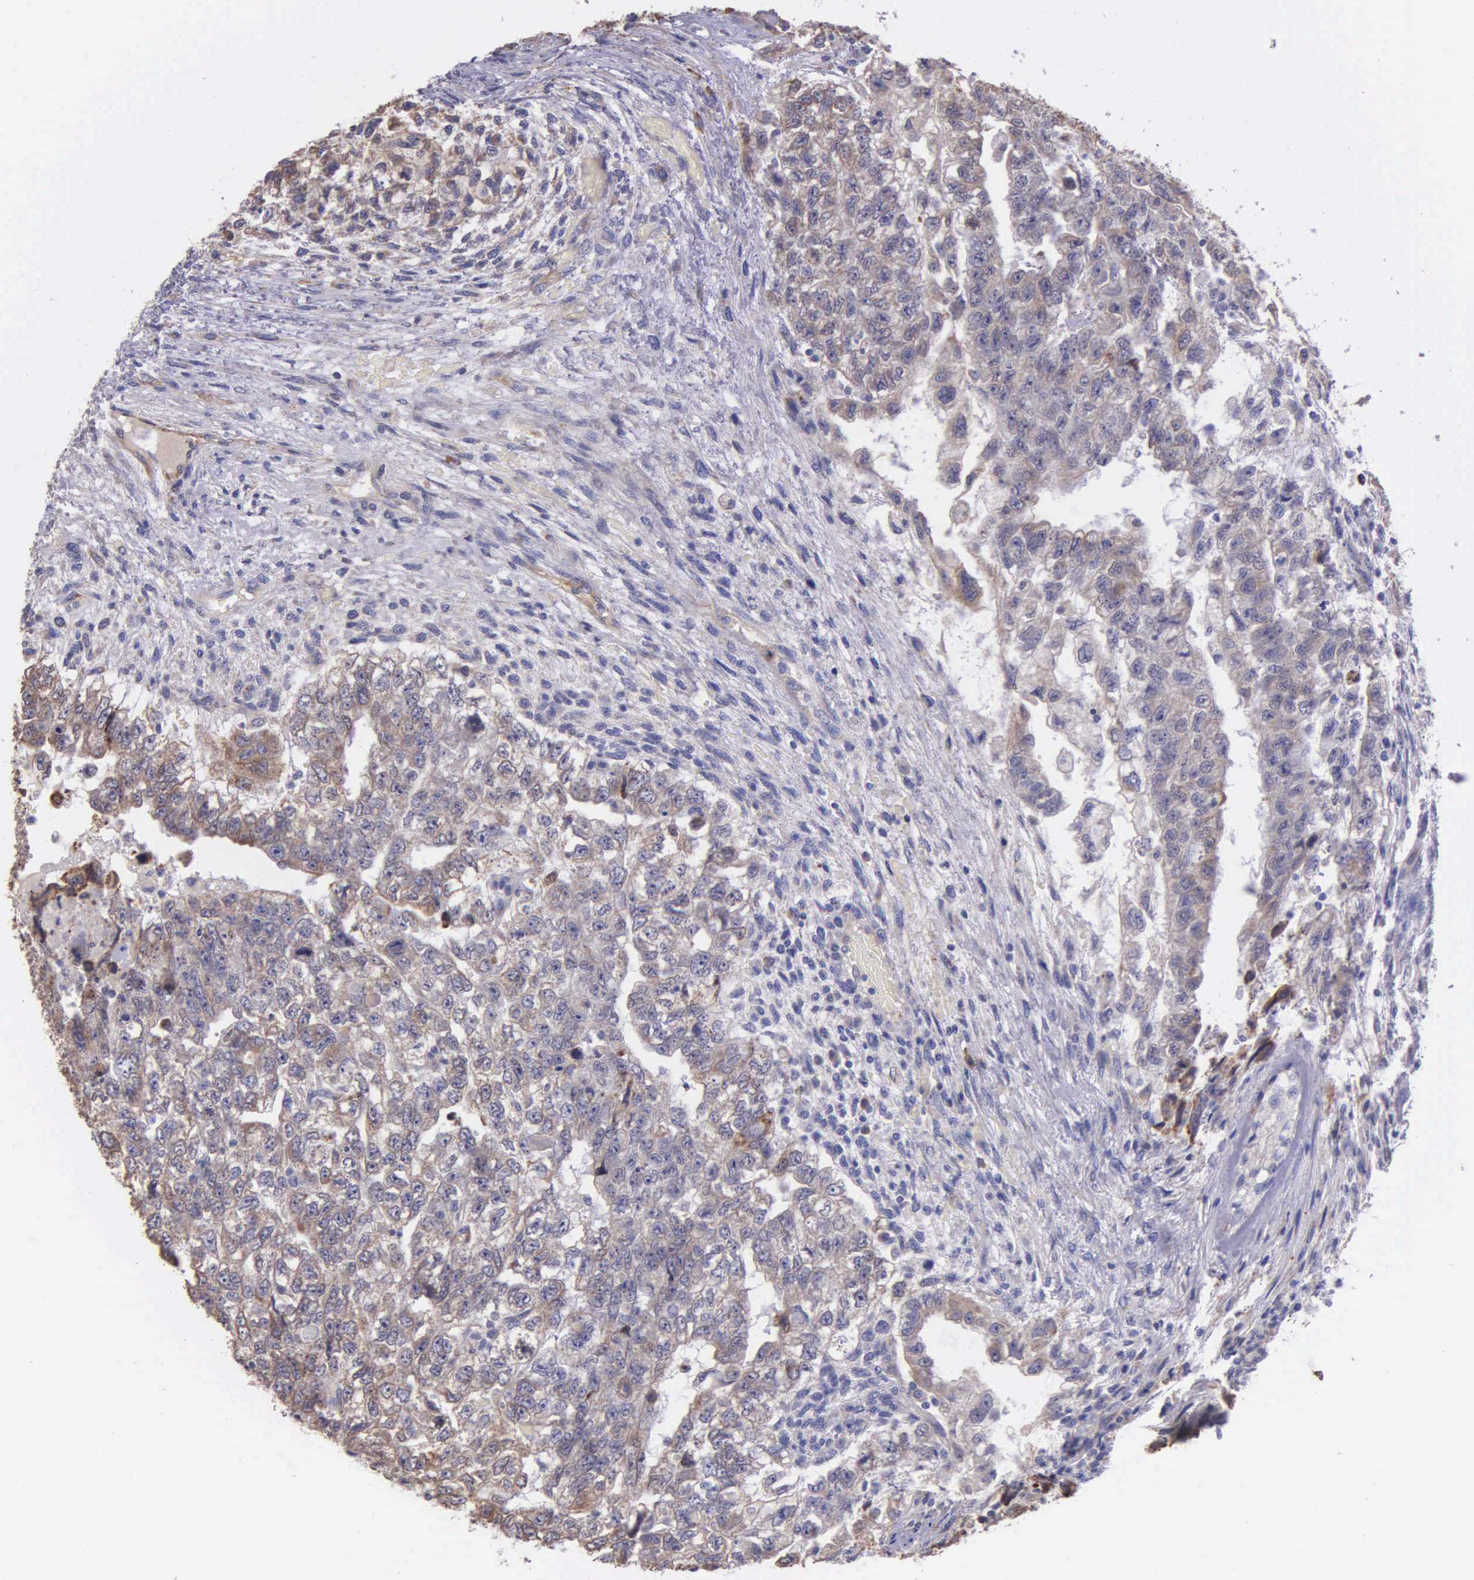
{"staining": {"intensity": "weak", "quantity": ">75%", "location": "cytoplasmic/membranous"}, "tissue": "testis cancer", "cell_type": "Tumor cells", "image_type": "cancer", "snomed": [{"axis": "morphology", "description": "Carcinoma, Embryonal, NOS"}, {"axis": "topography", "description": "Testis"}], "caption": "Immunohistochemistry (IHC) of embryonal carcinoma (testis) demonstrates low levels of weak cytoplasmic/membranous expression in approximately >75% of tumor cells.", "gene": "ZC3H12B", "patient": {"sex": "male", "age": 36}}